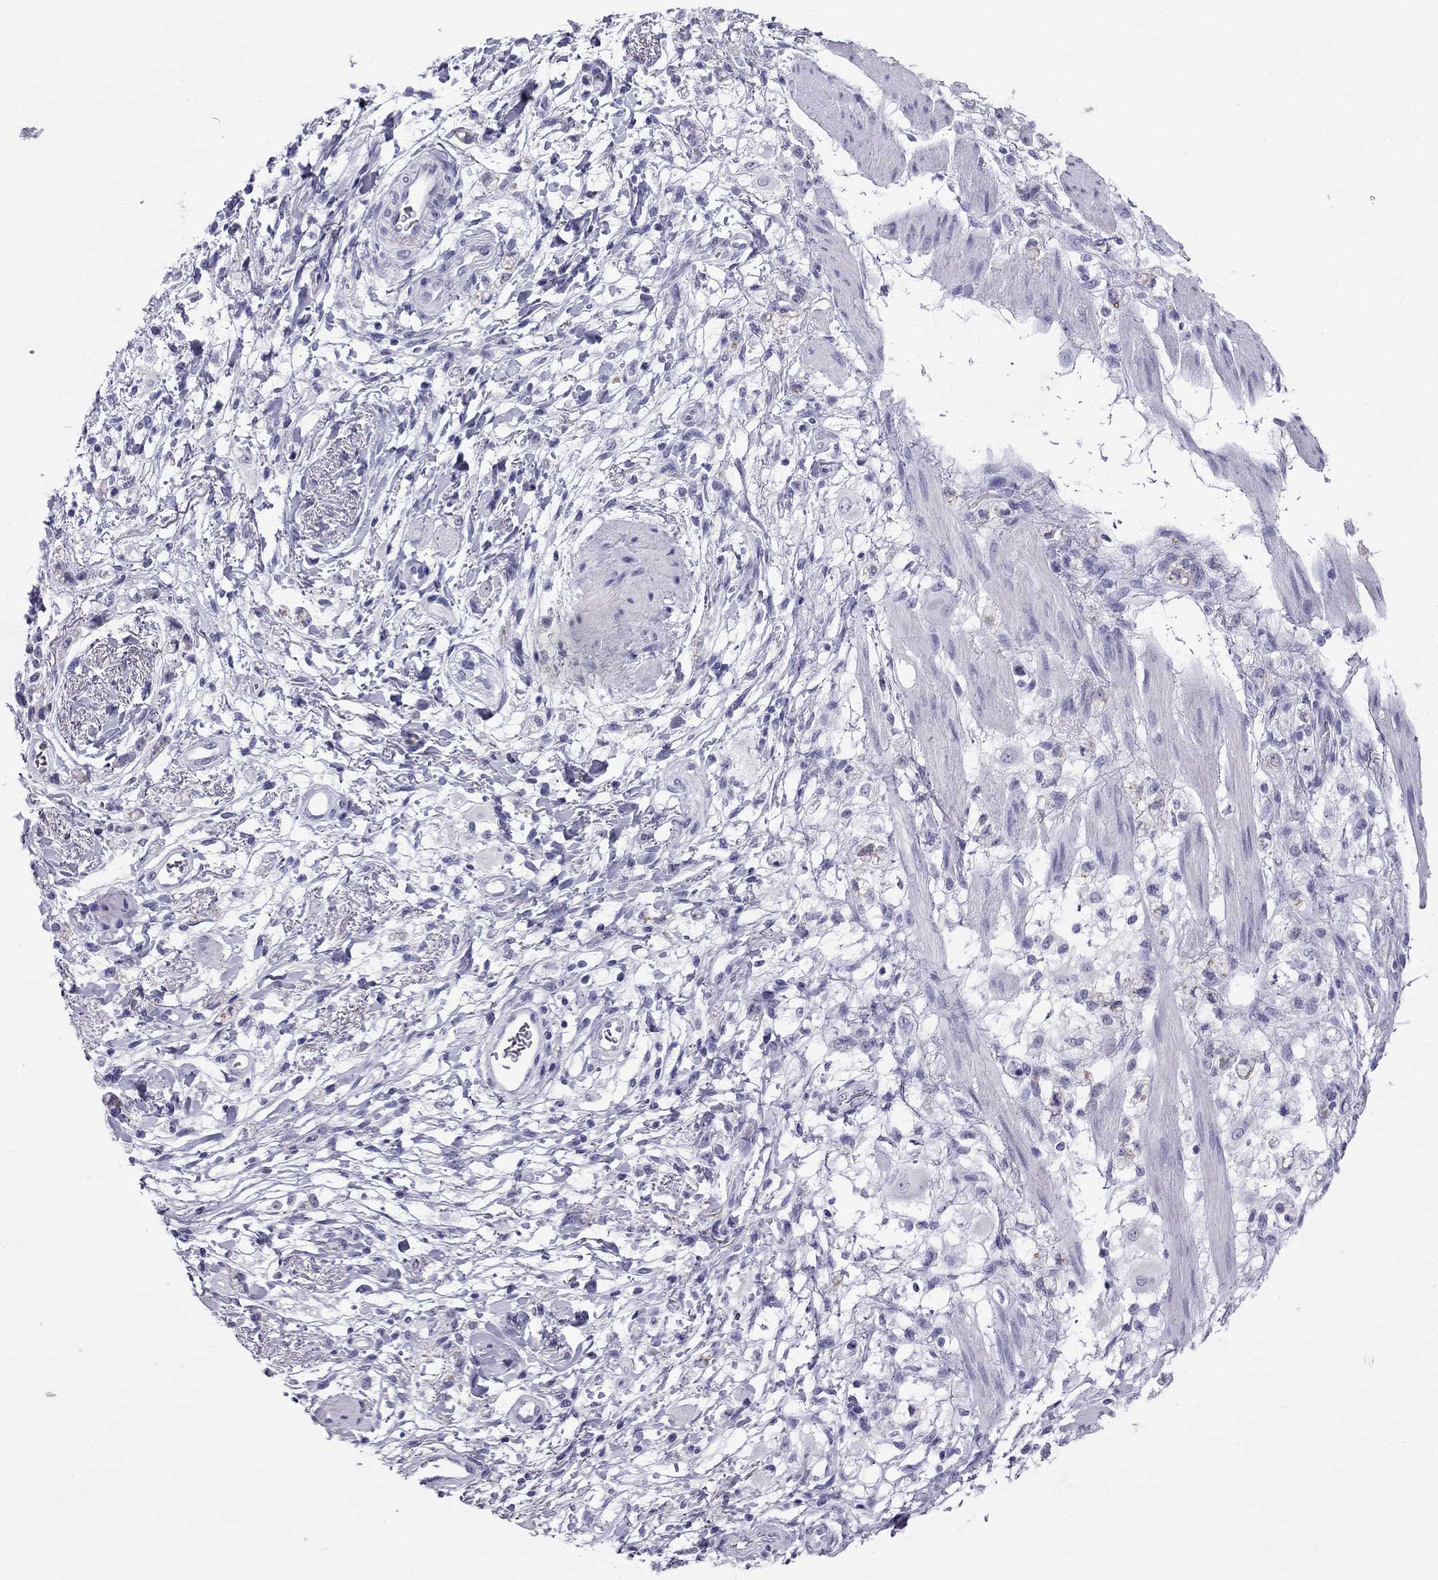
{"staining": {"intensity": "negative", "quantity": "none", "location": "none"}, "tissue": "stomach cancer", "cell_type": "Tumor cells", "image_type": "cancer", "snomed": [{"axis": "morphology", "description": "Adenocarcinoma, NOS"}, {"axis": "topography", "description": "Stomach"}], "caption": "Protein analysis of stomach cancer (adenocarcinoma) exhibits no significant positivity in tumor cells.", "gene": "GJA8", "patient": {"sex": "female", "age": 60}}